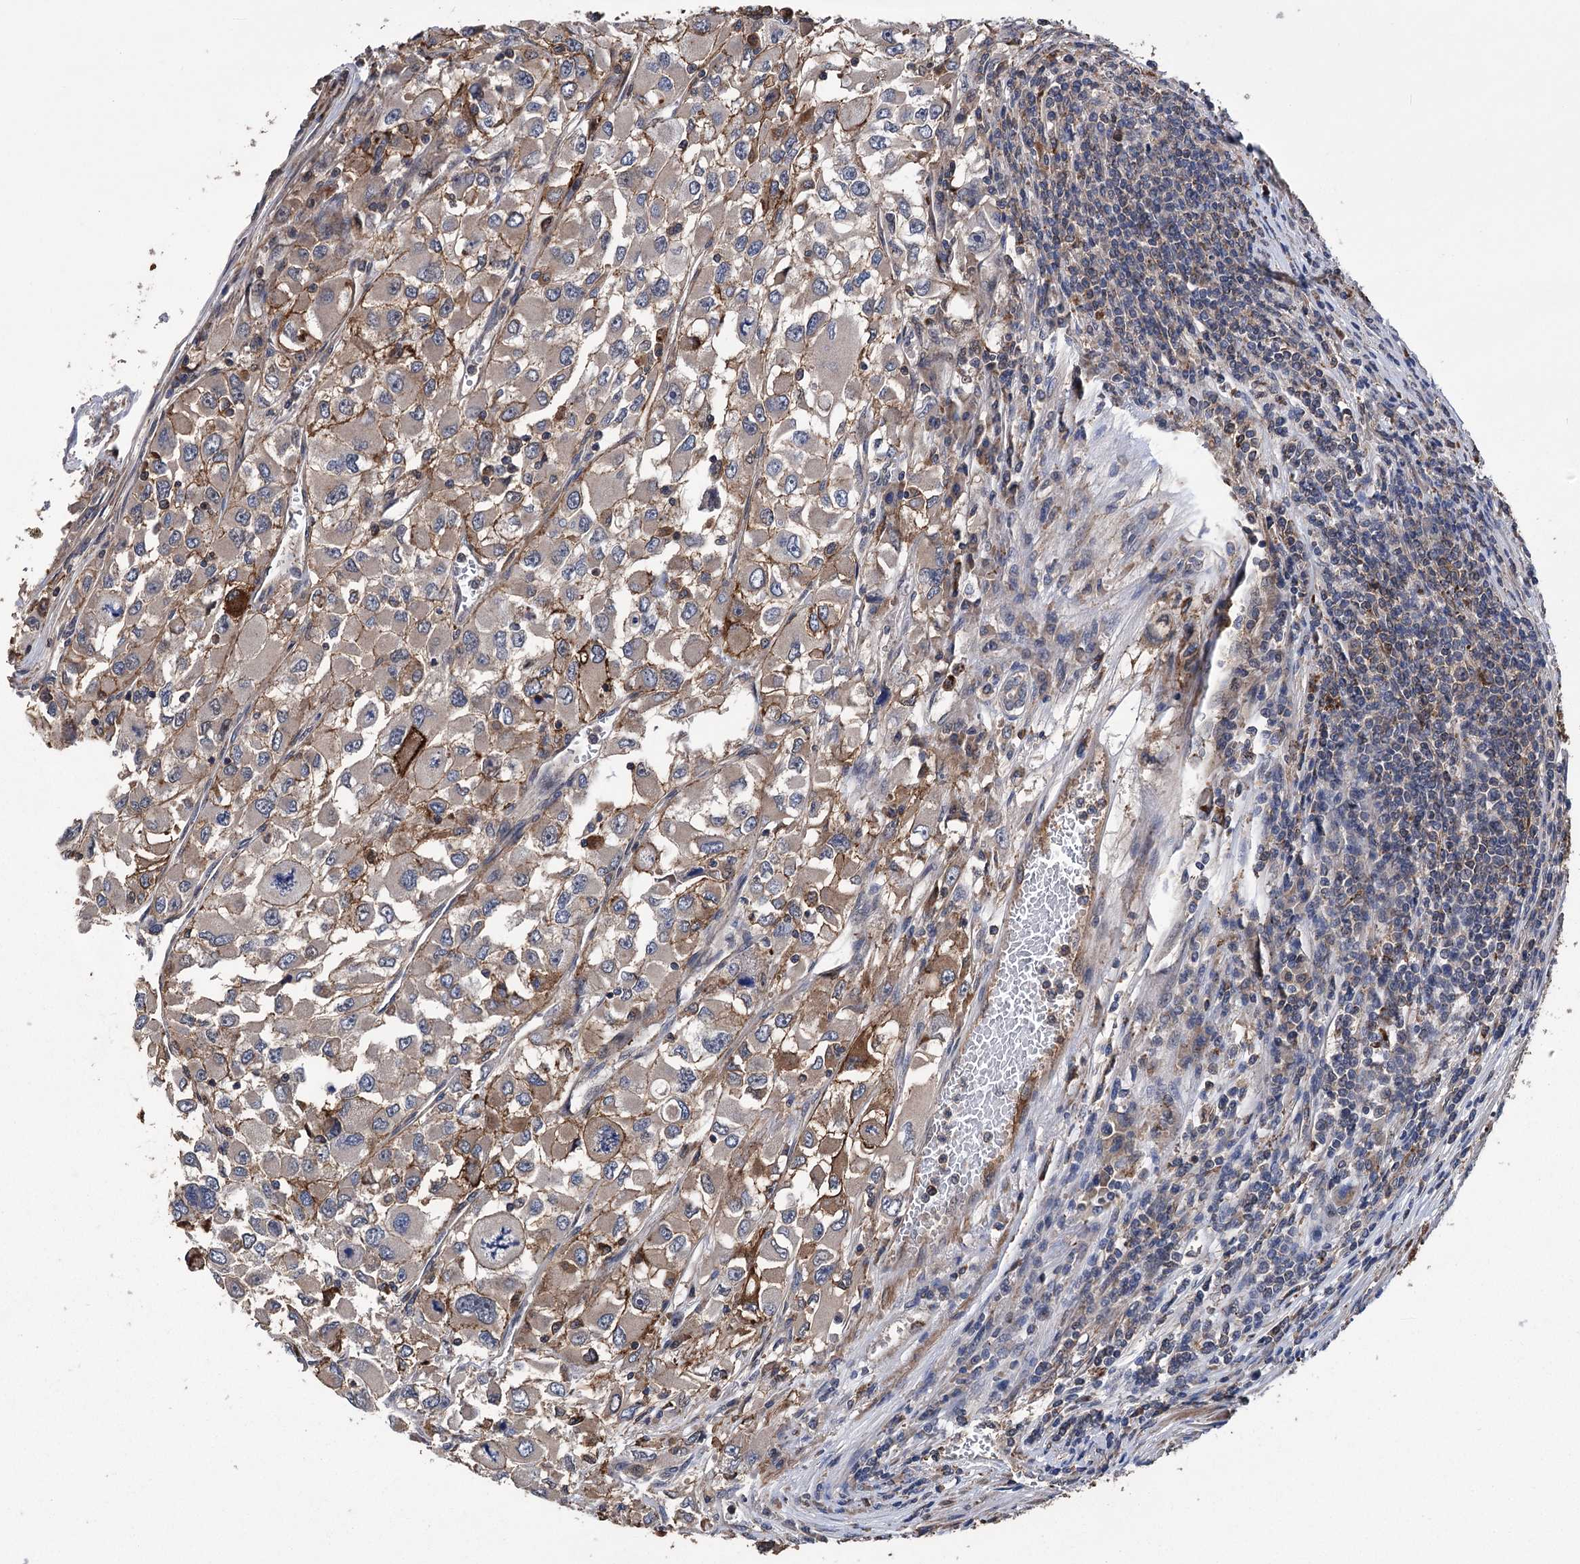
{"staining": {"intensity": "moderate", "quantity": "25%-75%", "location": "cytoplasmic/membranous"}, "tissue": "renal cancer", "cell_type": "Tumor cells", "image_type": "cancer", "snomed": [{"axis": "morphology", "description": "Adenocarcinoma, NOS"}, {"axis": "topography", "description": "Kidney"}], "caption": "Protein positivity by IHC shows moderate cytoplasmic/membranous positivity in approximately 25%-75% of tumor cells in renal cancer (adenocarcinoma).", "gene": "DPP3", "patient": {"sex": "female", "age": 52}}